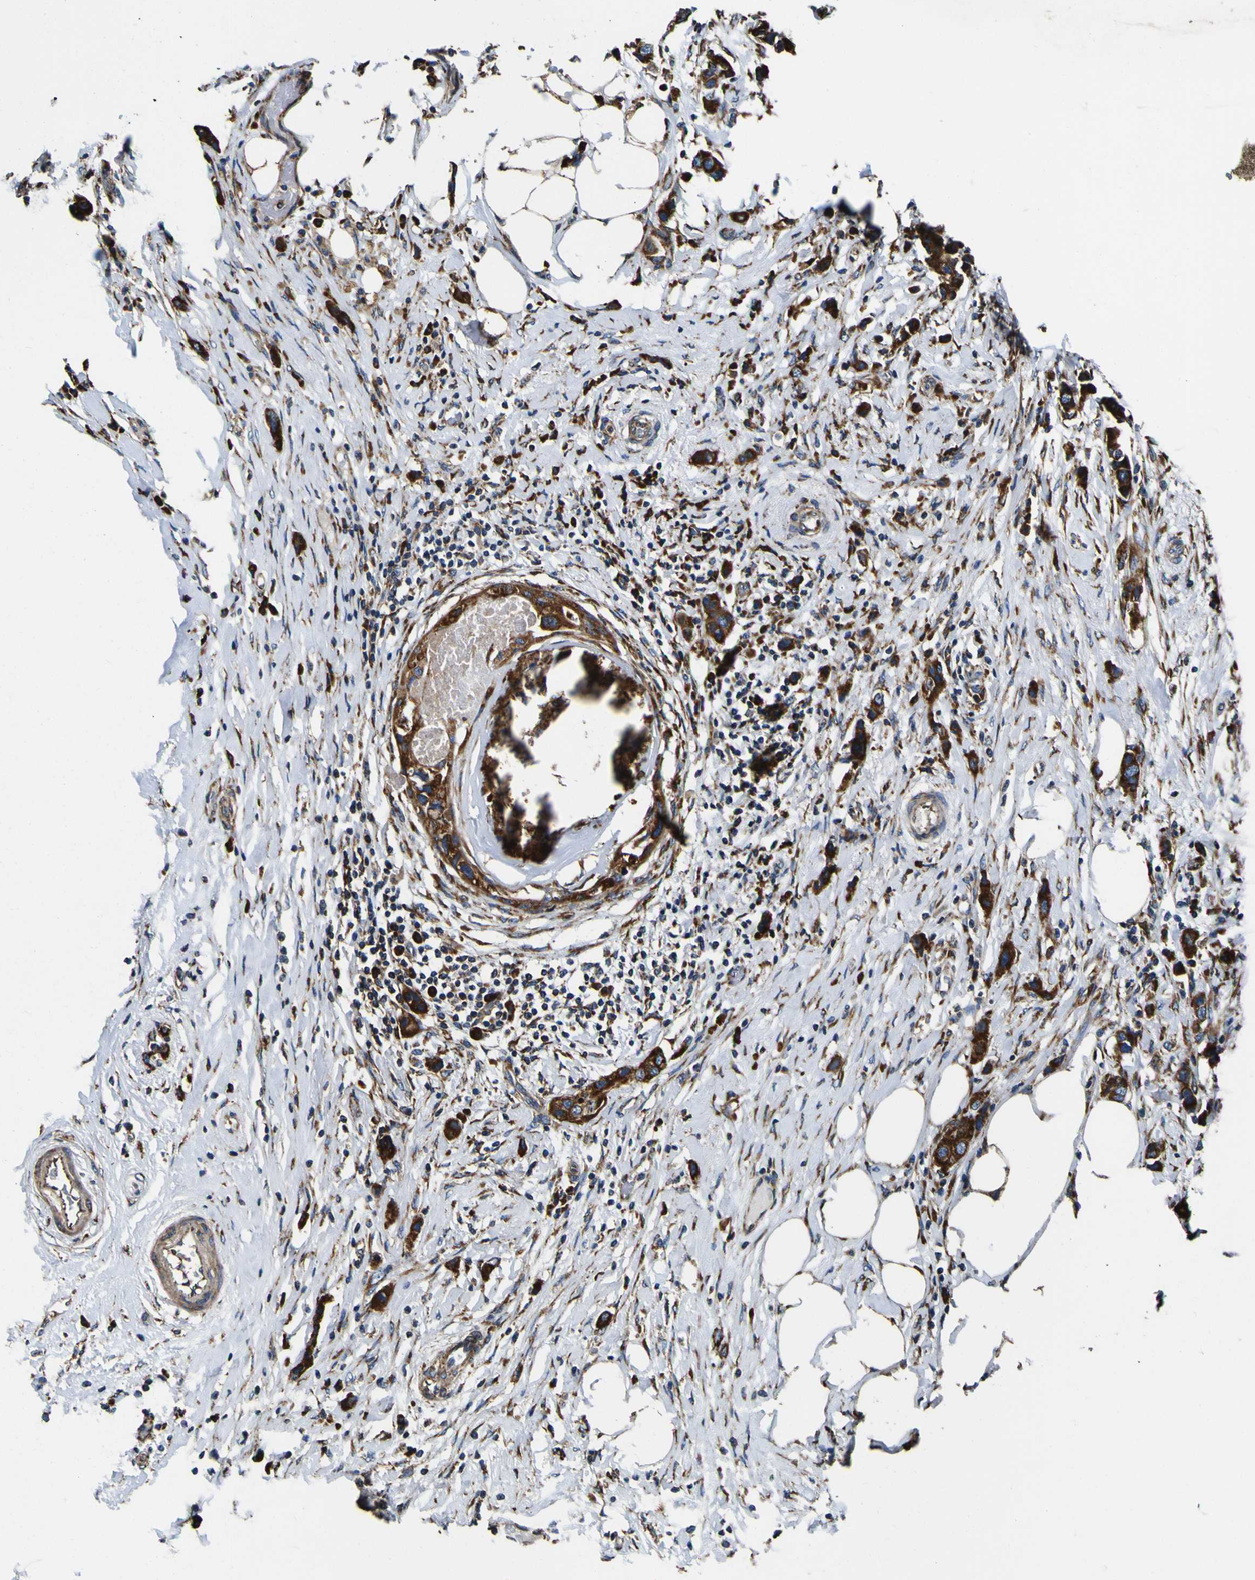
{"staining": {"intensity": "strong", "quantity": ">75%", "location": "cytoplasmic/membranous"}, "tissue": "breast cancer", "cell_type": "Tumor cells", "image_type": "cancer", "snomed": [{"axis": "morphology", "description": "Normal tissue, NOS"}, {"axis": "morphology", "description": "Duct carcinoma"}, {"axis": "topography", "description": "Breast"}], "caption": "Breast cancer (invasive ductal carcinoma) stained for a protein demonstrates strong cytoplasmic/membranous positivity in tumor cells. (Stains: DAB in brown, nuclei in blue, Microscopy: brightfield microscopy at high magnification).", "gene": "INPP5A", "patient": {"sex": "female", "age": 50}}